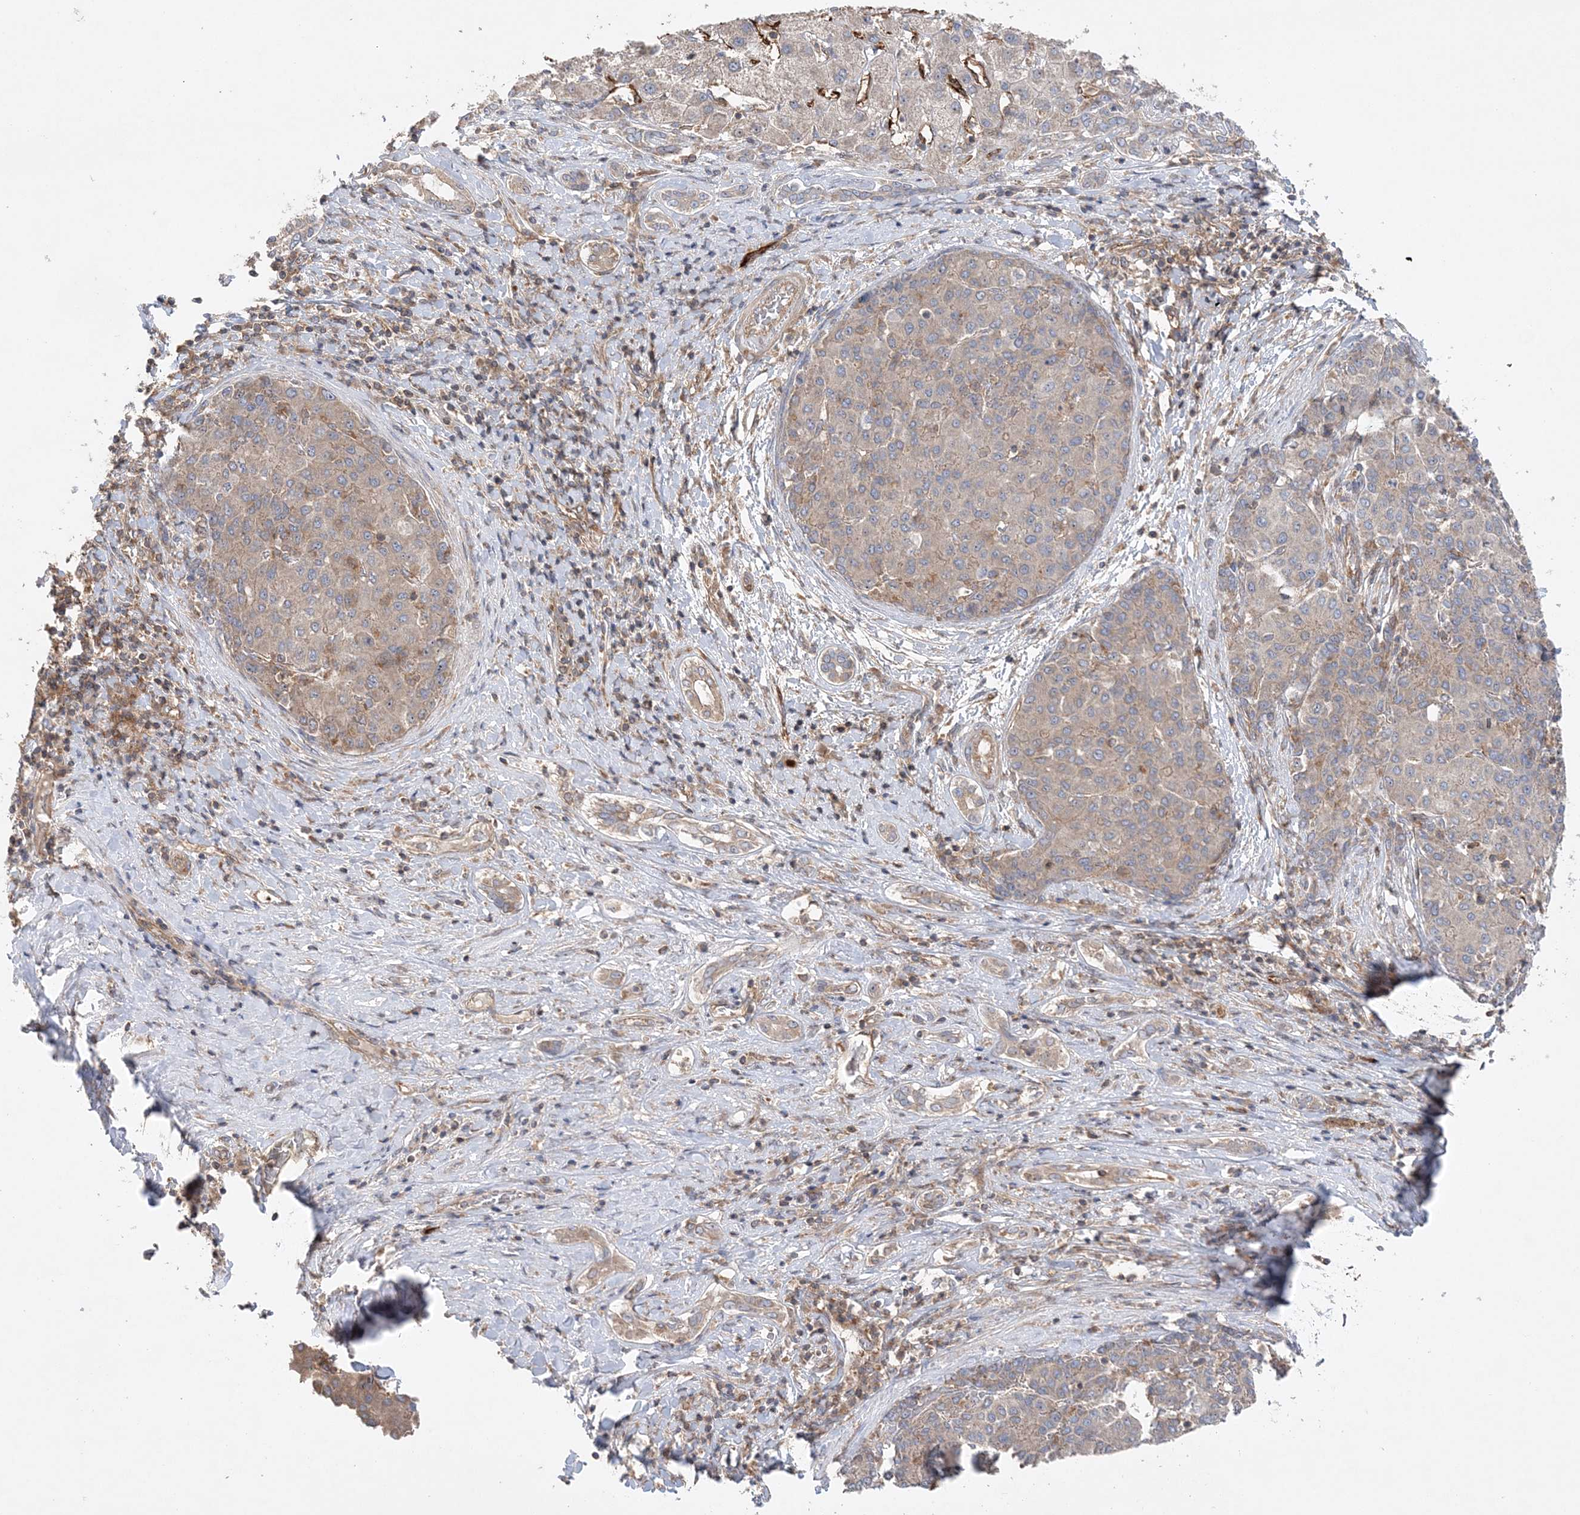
{"staining": {"intensity": "negative", "quantity": "none", "location": "none"}, "tissue": "liver cancer", "cell_type": "Tumor cells", "image_type": "cancer", "snomed": [{"axis": "morphology", "description": "Carcinoma, Hepatocellular, NOS"}, {"axis": "topography", "description": "Liver"}], "caption": "Immunohistochemistry (IHC) of liver cancer displays no positivity in tumor cells. (DAB immunohistochemistry visualized using brightfield microscopy, high magnification).", "gene": "ACAP2", "patient": {"sex": "male", "age": 65}}